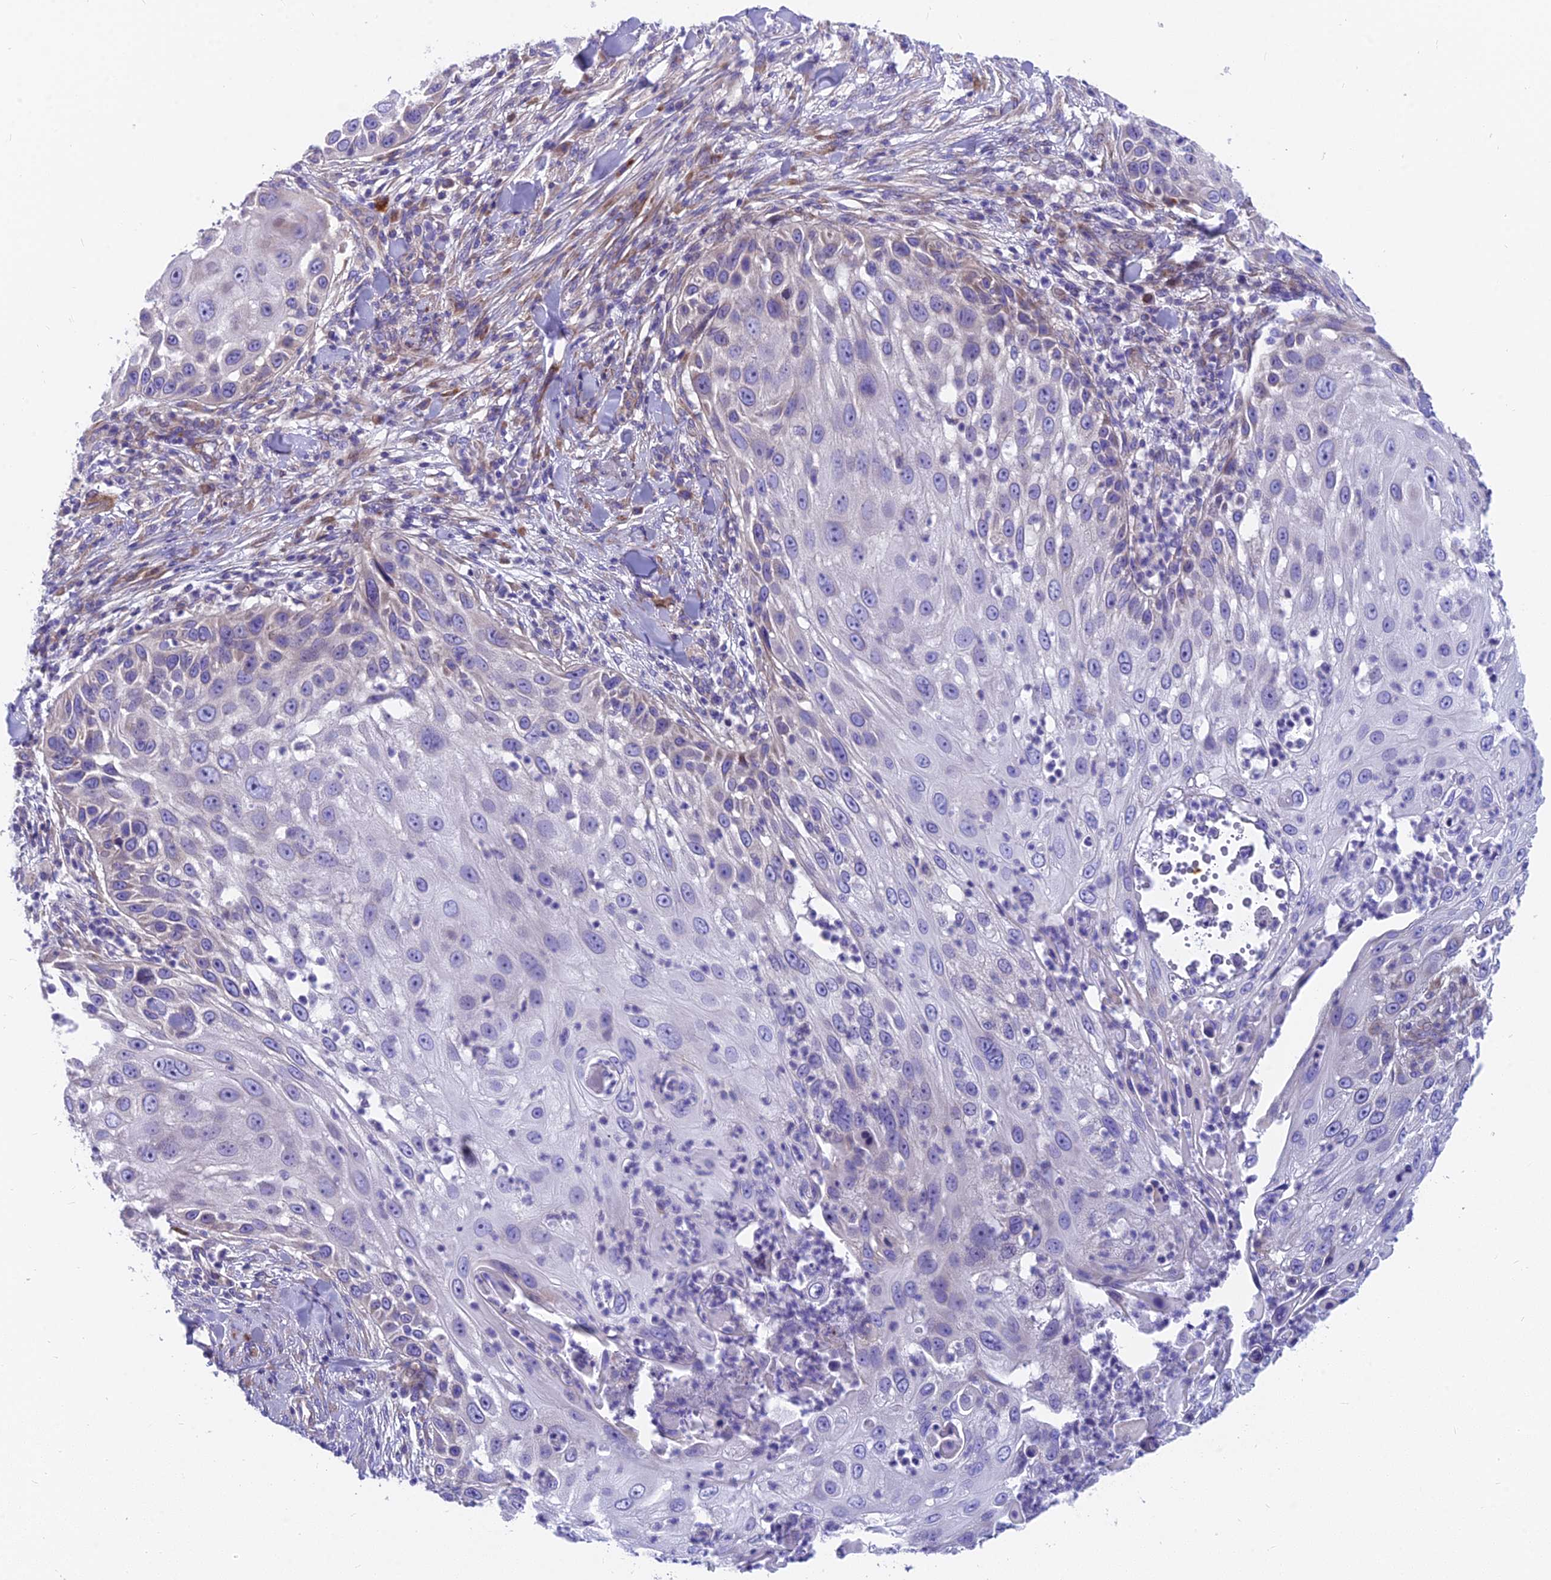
{"staining": {"intensity": "negative", "quantity": "none", "location": "none"}, "tissue": "skin cancer", "cell_type": "Tumor cells", "image_type": "cancer", "snomed": [{"axis": "morphology", "description": "Squamous cell carcinoma, NOS"}, {"axis": "topography", "description": "Skin"}], "caption": "The immunohistochemistry micrograph has no significant expression in tumor cells of skin cancer tissue.", "gene": "MVB12A", "patient": {"sex": "female", "age": 44}}